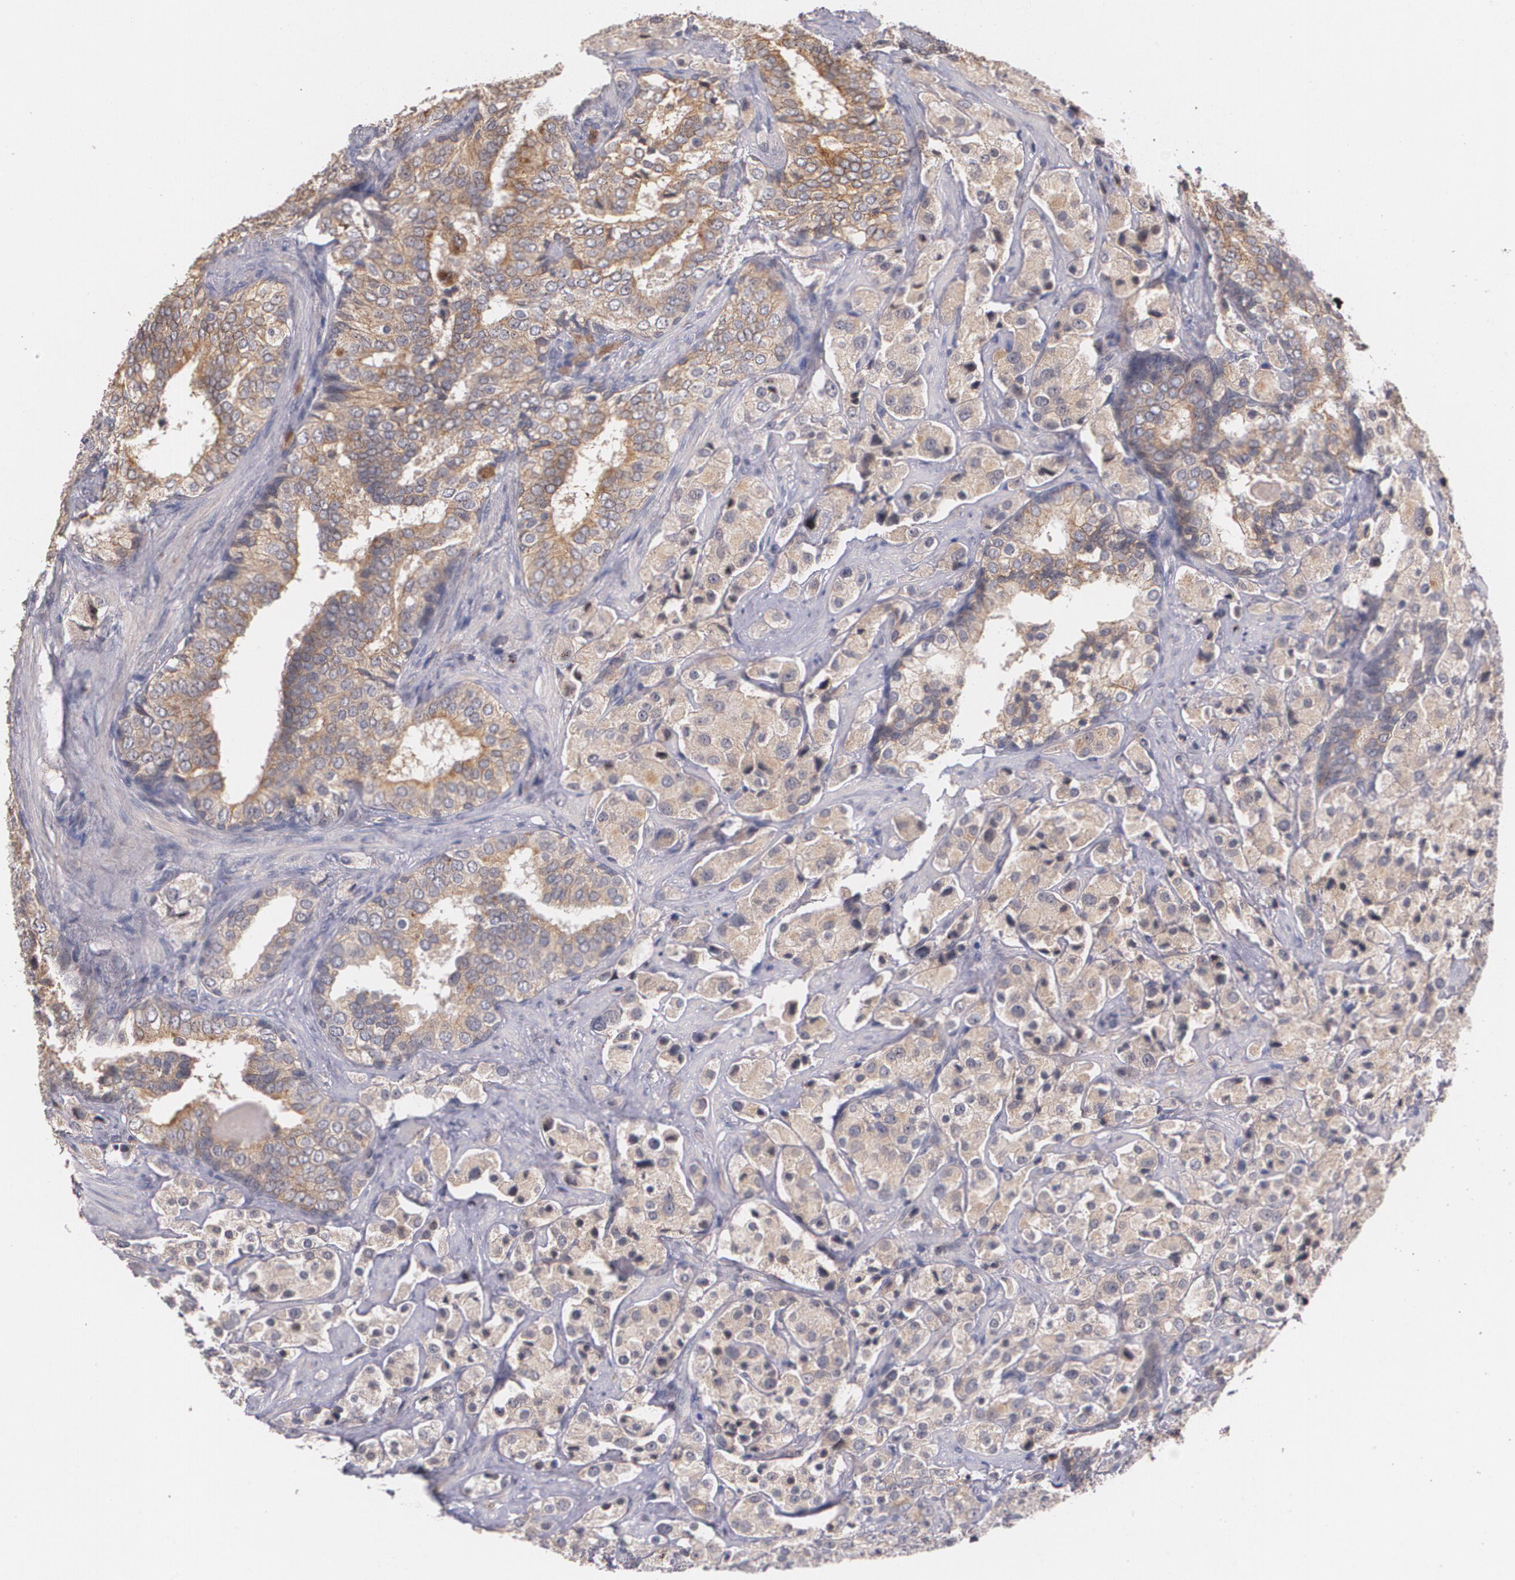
{"staining": {"intensity": "weak", "quantity": "25%-75%", "location": "cytoplasmic/membranous"}, "tissue": "prostate cancer", "cell_type": "Tumor cells", "image_type": "cancer", "snomed": [{"axis": "morphology", "description": "Adenocarcinoma, Medium grade"}, {"axis": "topography", "description": "Prostate"}], "caption": "High-magnification brightfield microscopy of prostate cancer stained with DAB (brown) and counterstained with hematoxylin (blue). tumor cells exhibit weak cytoplasmic/membranous staining is seen in about25%-75% of cells. (DAB IHC with brightfield microscopy, high magnification).", "gene": "IFNGR2", "patient": {"sex": "male", "age": 70}}